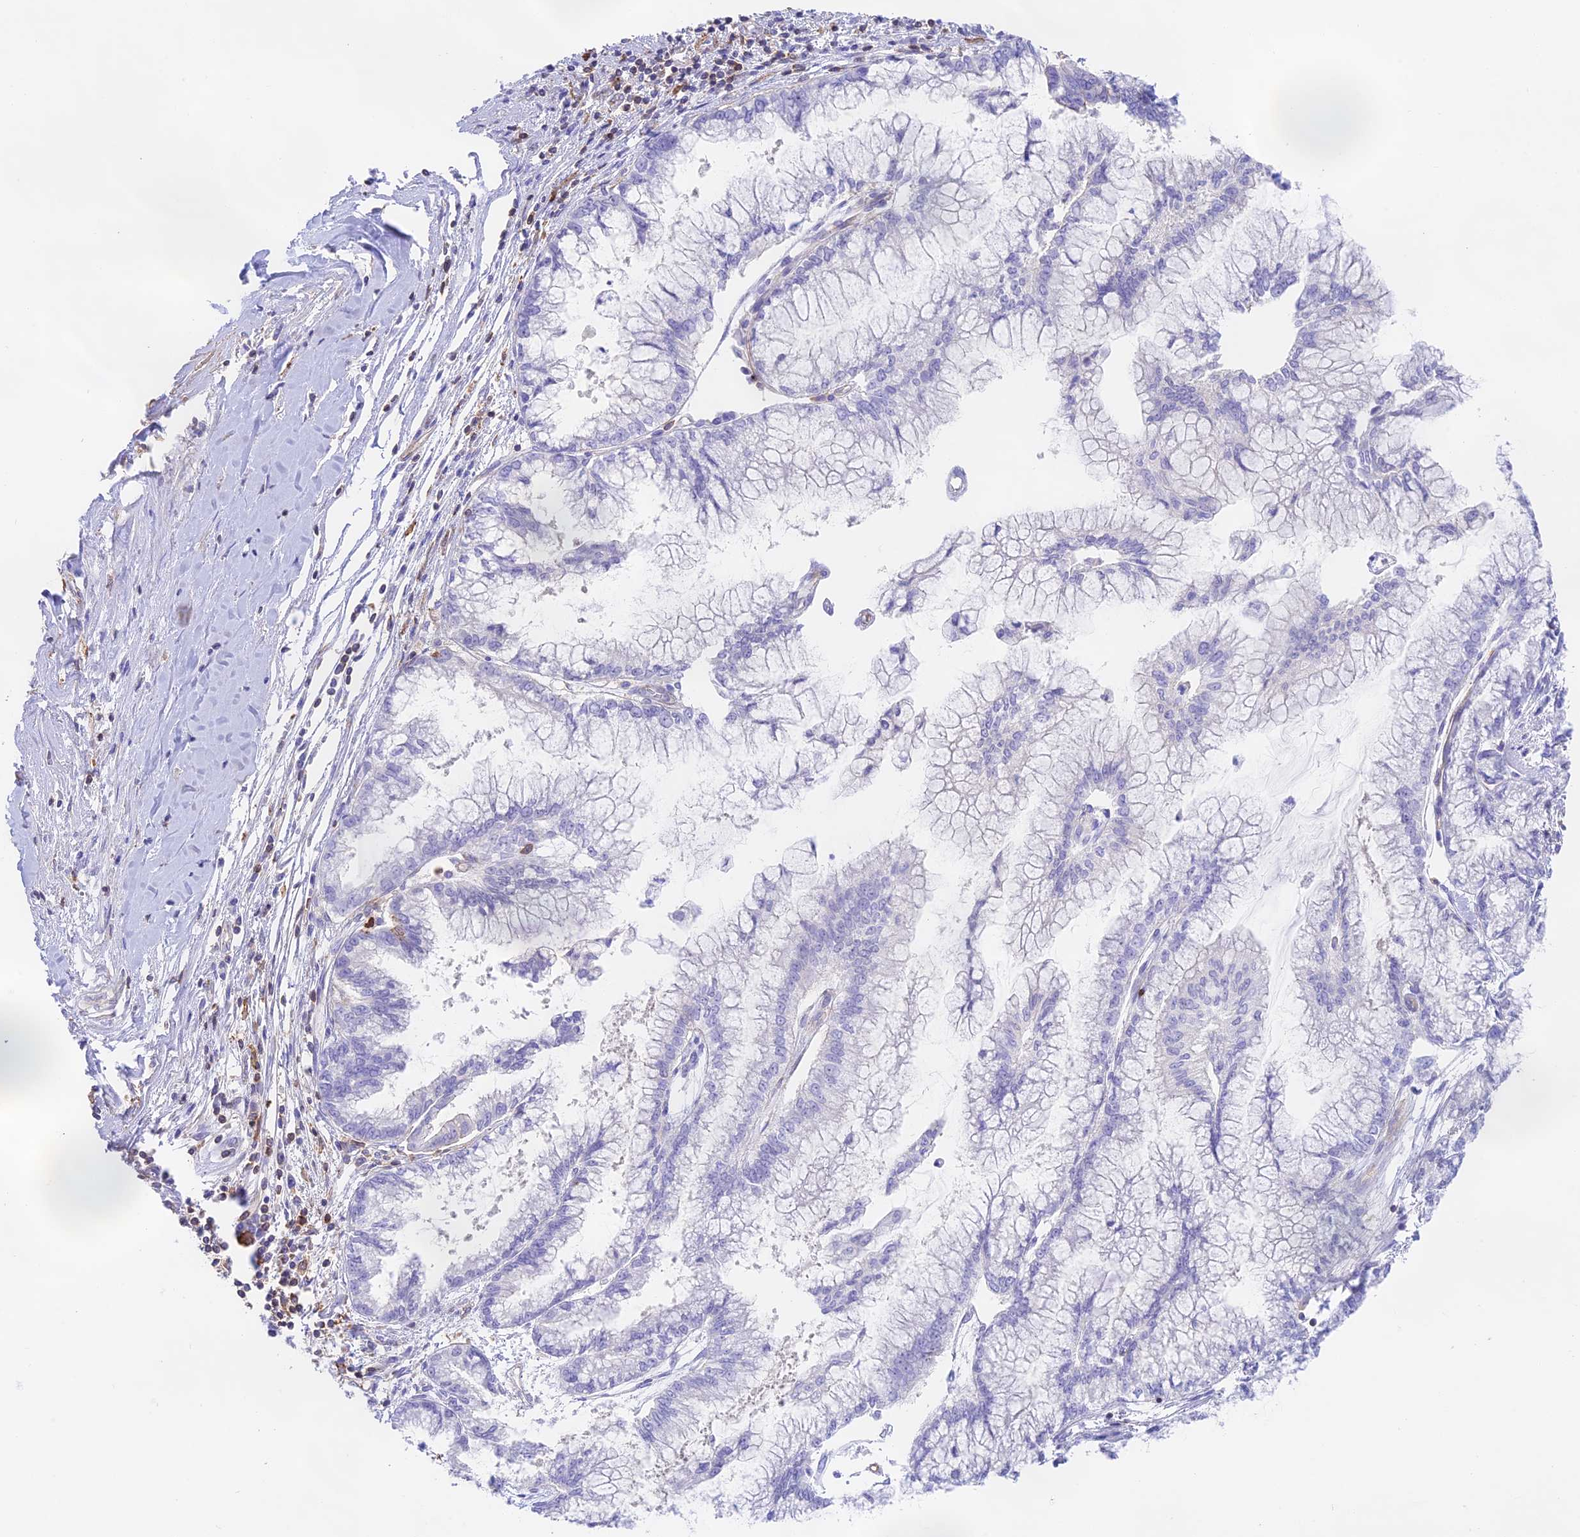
{"staining": {"intensity": "negative", "quantity": "none", "location": "none"}, "tissue": "pancreatic cancer", "cell_type": "Tumor cells", "image_type": "cancer", "snomed": [{"axis": "morphology", "description": "Adenocarcinoma, NOS"}, {"axis": "topography", "description": "Pancreas"}], "caption": "DAB immunohistochemical staining of human pancreatic cancer exhibits no significant expression in tumor cells.", "gene": "DENND1C", "patient": {"sex": "male", "age": 73}}